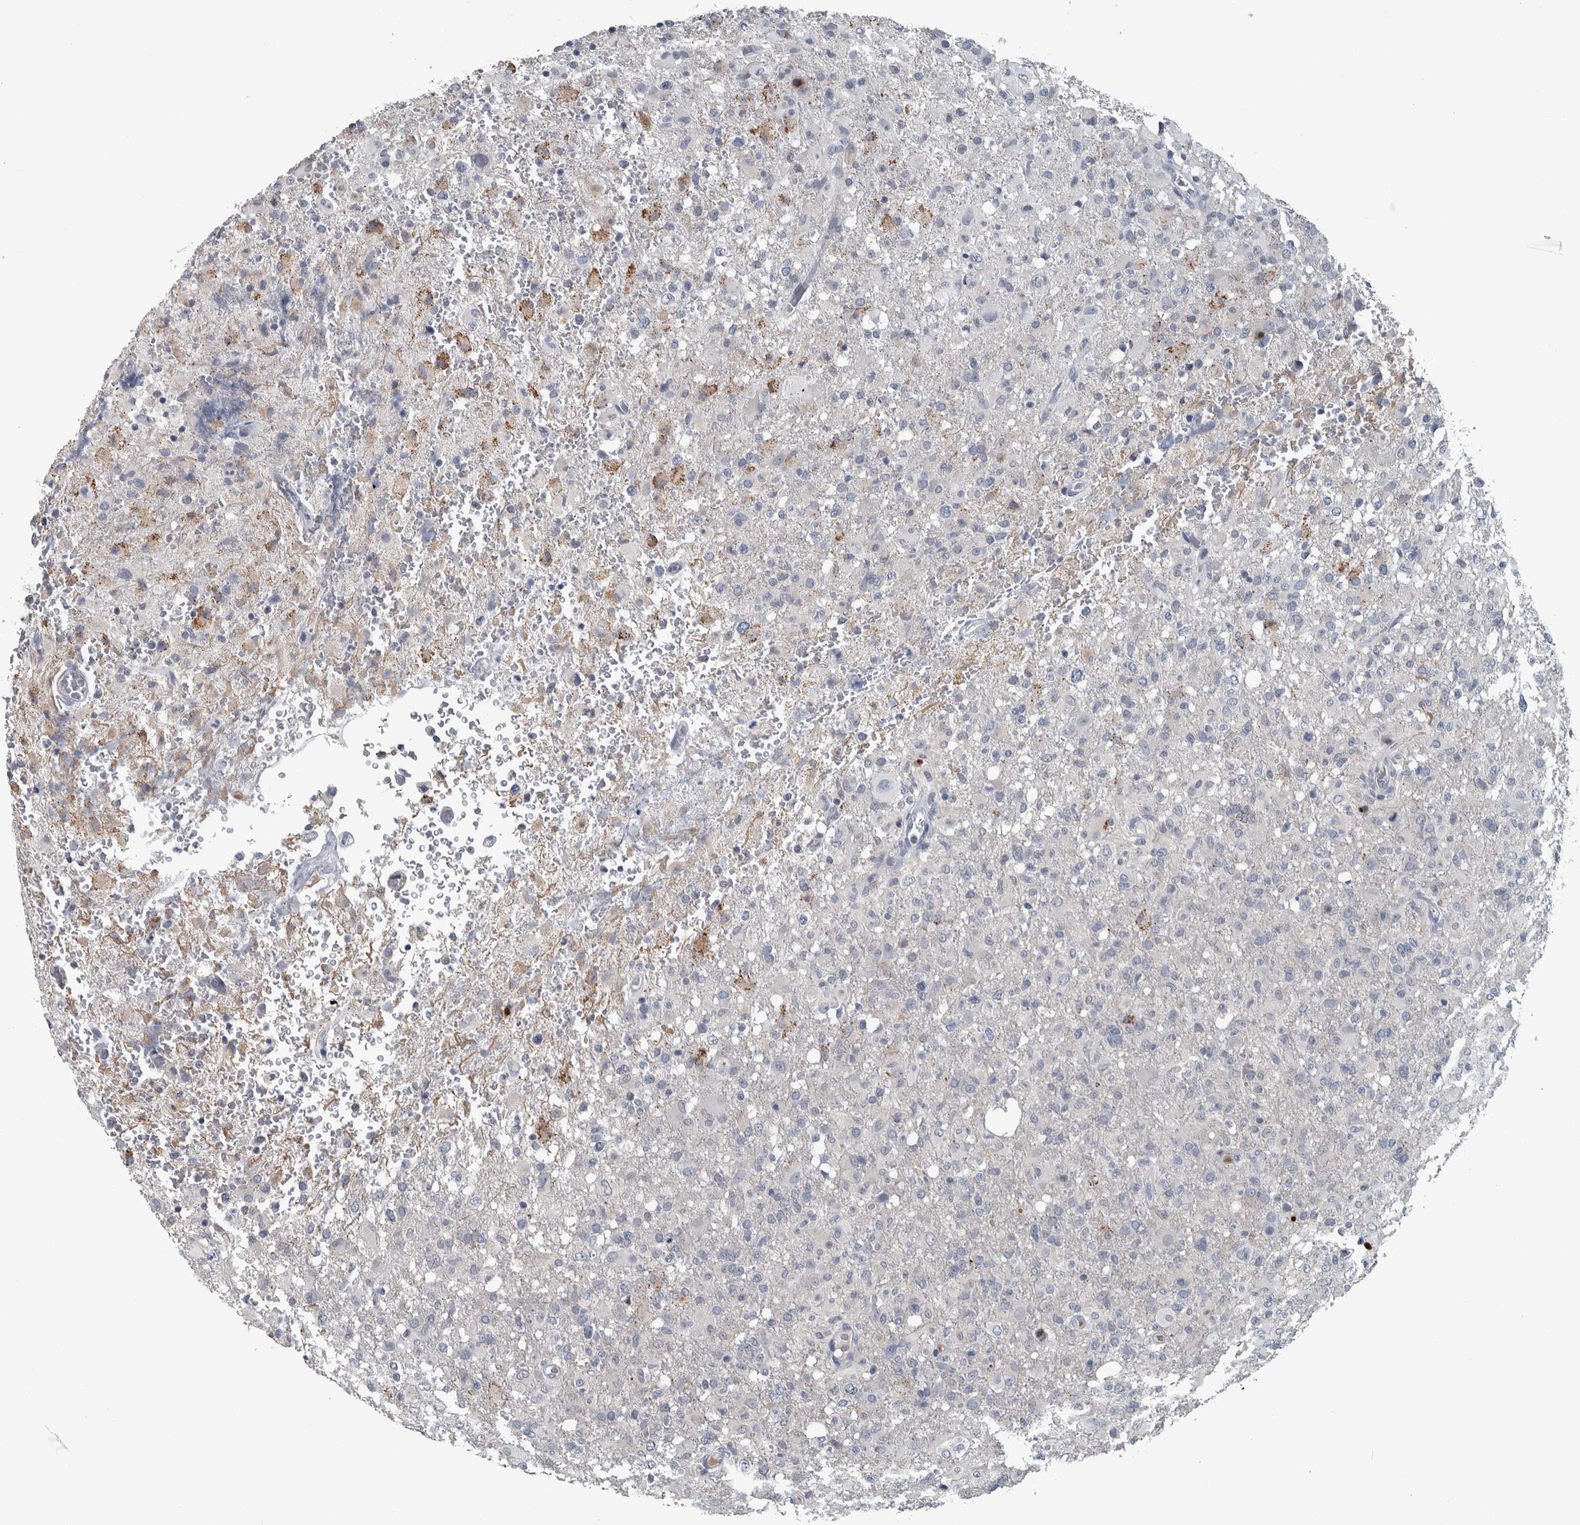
{"staining": {"intensity": "moderate", "quantity": "<25%", "location": "cytoplasmic/membranous"}, "tissue": "glioma", "cell_type": "Tumor cells", "image_type": "cancer", "snomed": [{"axis": "morphology", "description": "Glioma, malignant, High grade"}, {"axis": "topography", "description": "Brain"}], "caption": "Protein staining displays moderate cytoplasmic/membranous expression in approximately <25% of tumor cells in glioma.", "gene": "CAVIN4", "patient": {"sex": "female", "age": 57}}